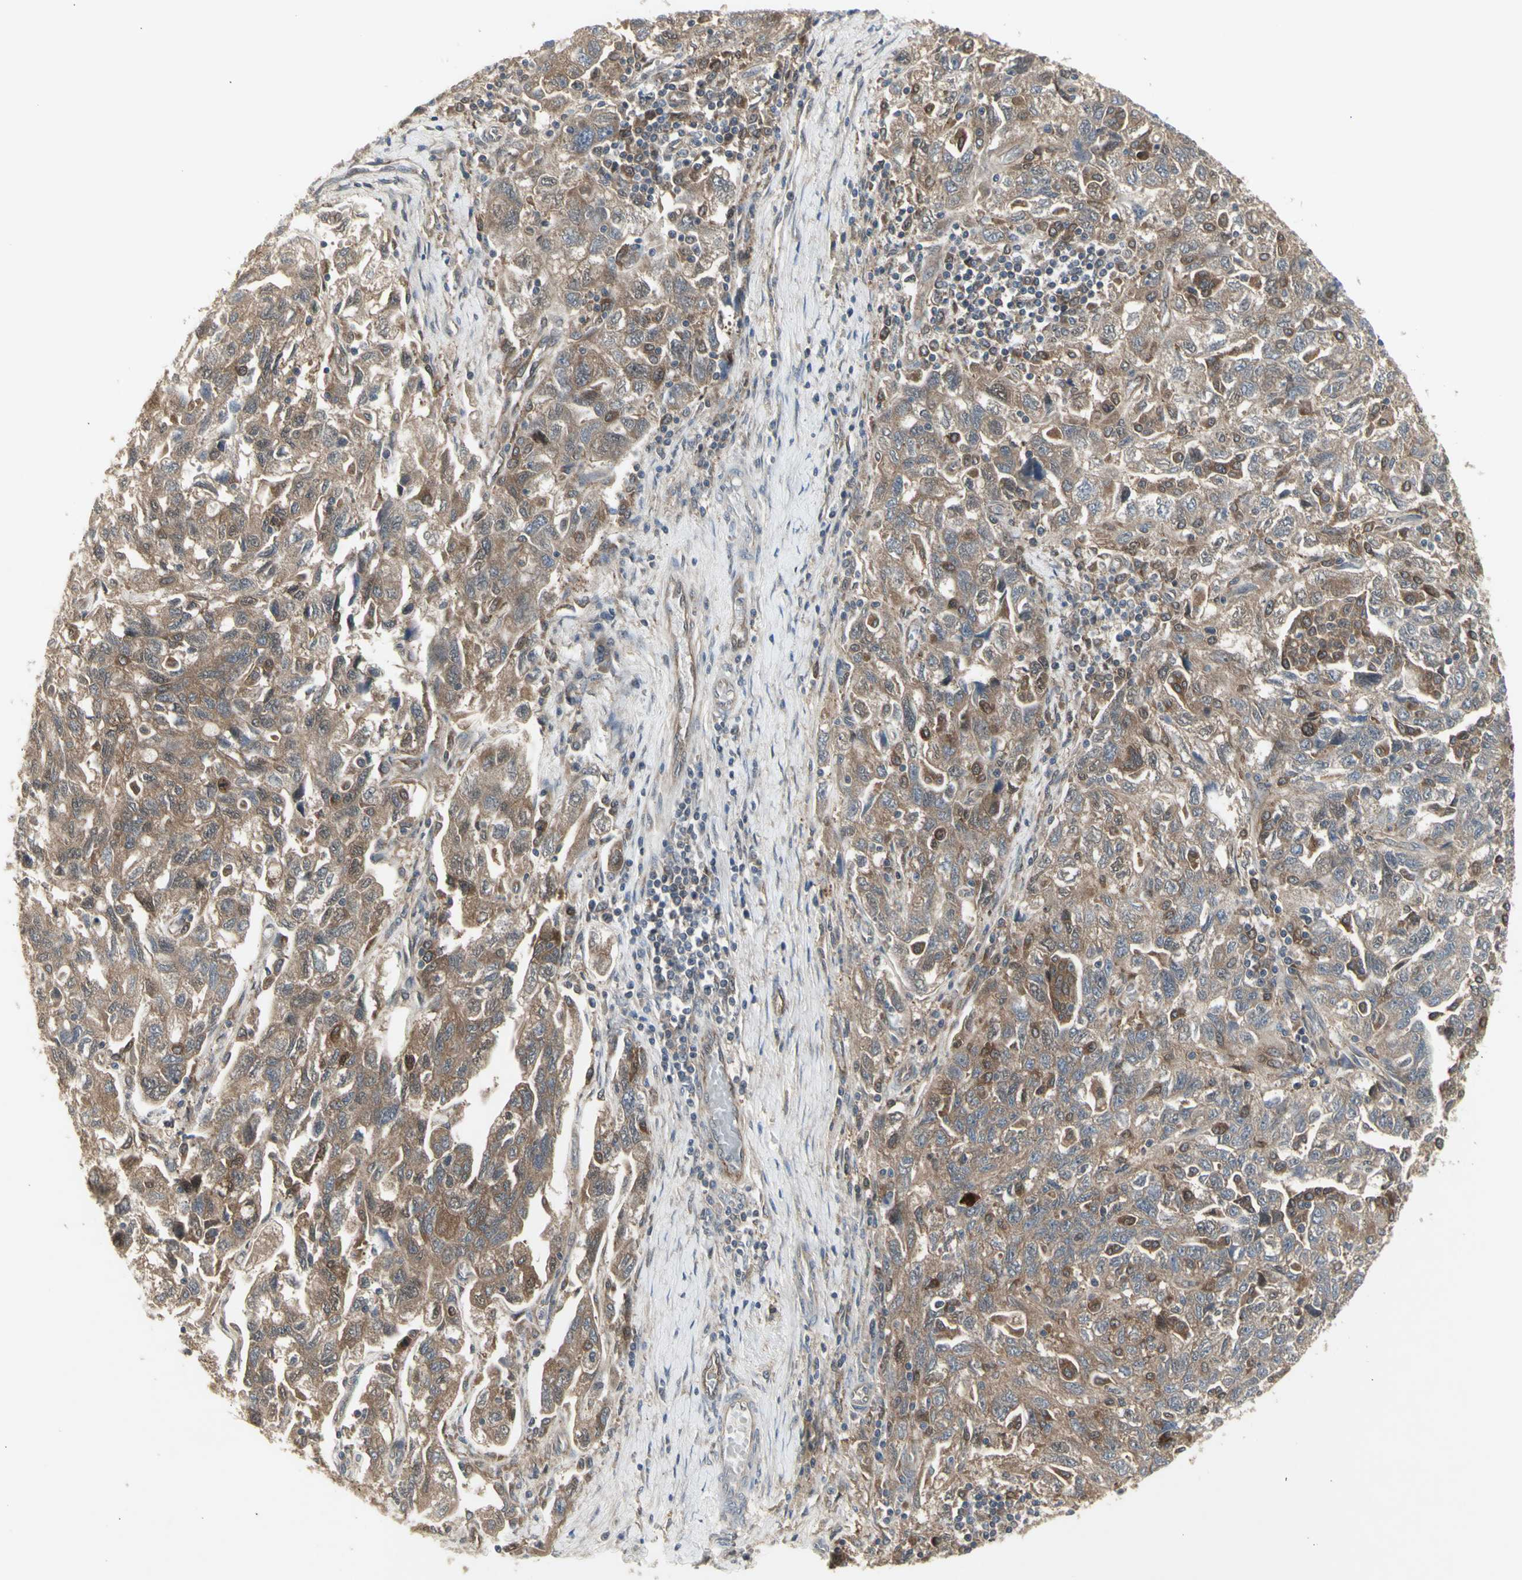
{"staining": {"intensity": "moderate", "quantity": ">75%", "location": "cytoplasmic/membranous,nuclear"}, "tissue": "ovarian cancer", "cell_type": "Tumor cells", "image_type": "cancer", "snomed": [{"axis": "morphology", "description": "Carcinoma, NOS"}, {"axis": "morphology", "description": "Cystadenocarcinoma, serous, NOS"}, {"axis": "topography", "description": "Ovary"}], "caption": "Protein analysis of ovarian cancer tissue demonstrates moderate cytoplasmic/membranous and nuclear positivity in approximately >75% of tumor cells.", "gene": "CHURC1-FNTB", "patient": {"sex": "female", "age": 69}}